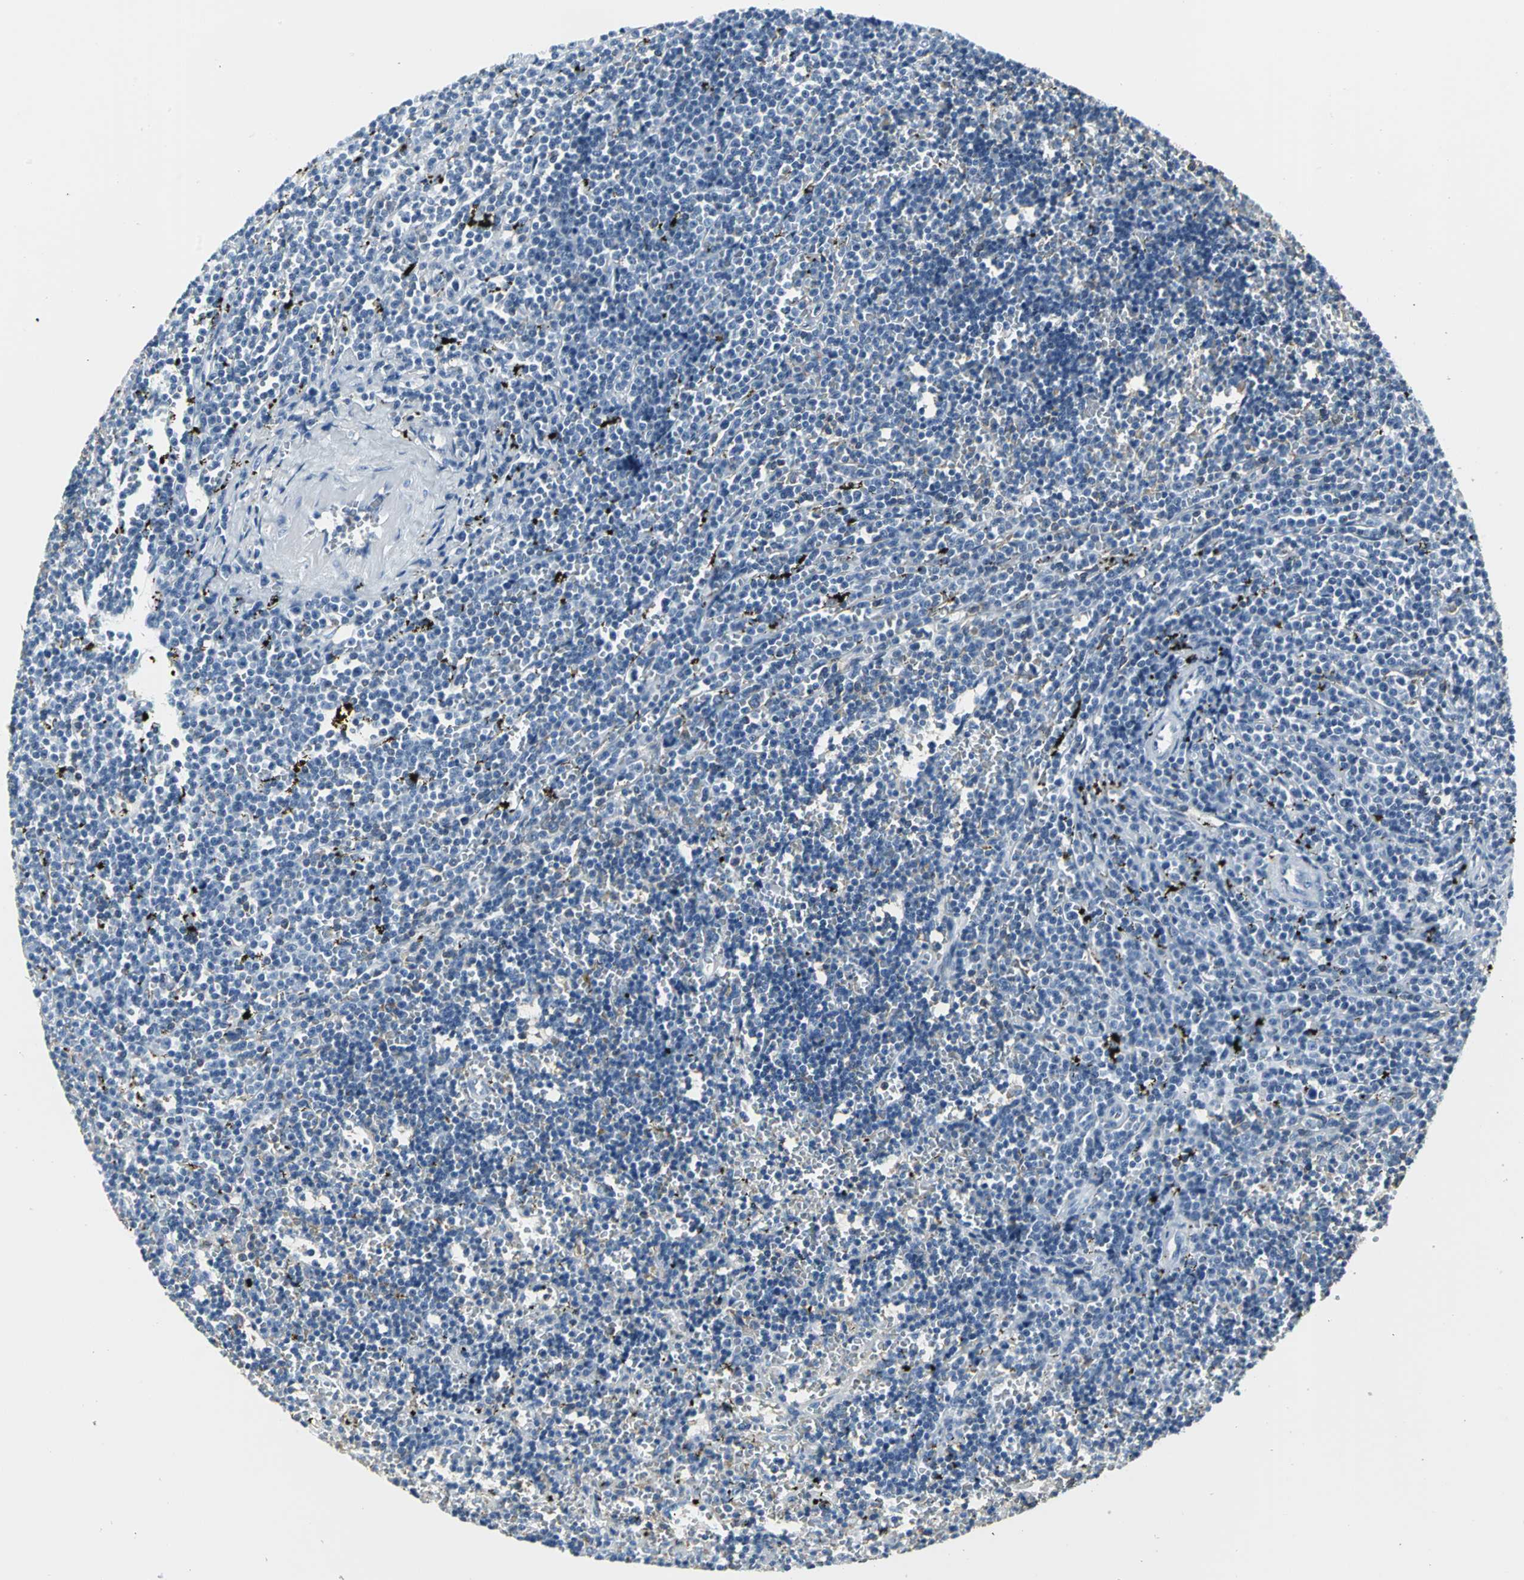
{"staining": {"intensity": "negative", "quantity": "none", "location": "none"}, "tissue": "lymphoma", "cell_type": "Tumor cells", "image_type": "cancer", "snomed": [{"axis": "morphology", "description": "Malignant lymphoma, non-Hodgkin's type, Low grade"}, {"axis": "topography", "description": "Spleen"}], "caption": "DAB (3,3'-diaminobenzidine) immunohistochemical staining of human lymphoma exhibits no significant expression in tumor cells. (DAB (3,3'-diaminobenzidine) immunohistochemistry with hematoxylin counter stain).", "gene": "IQGAP2", "patient": {"sex": "male", "age": 60}}